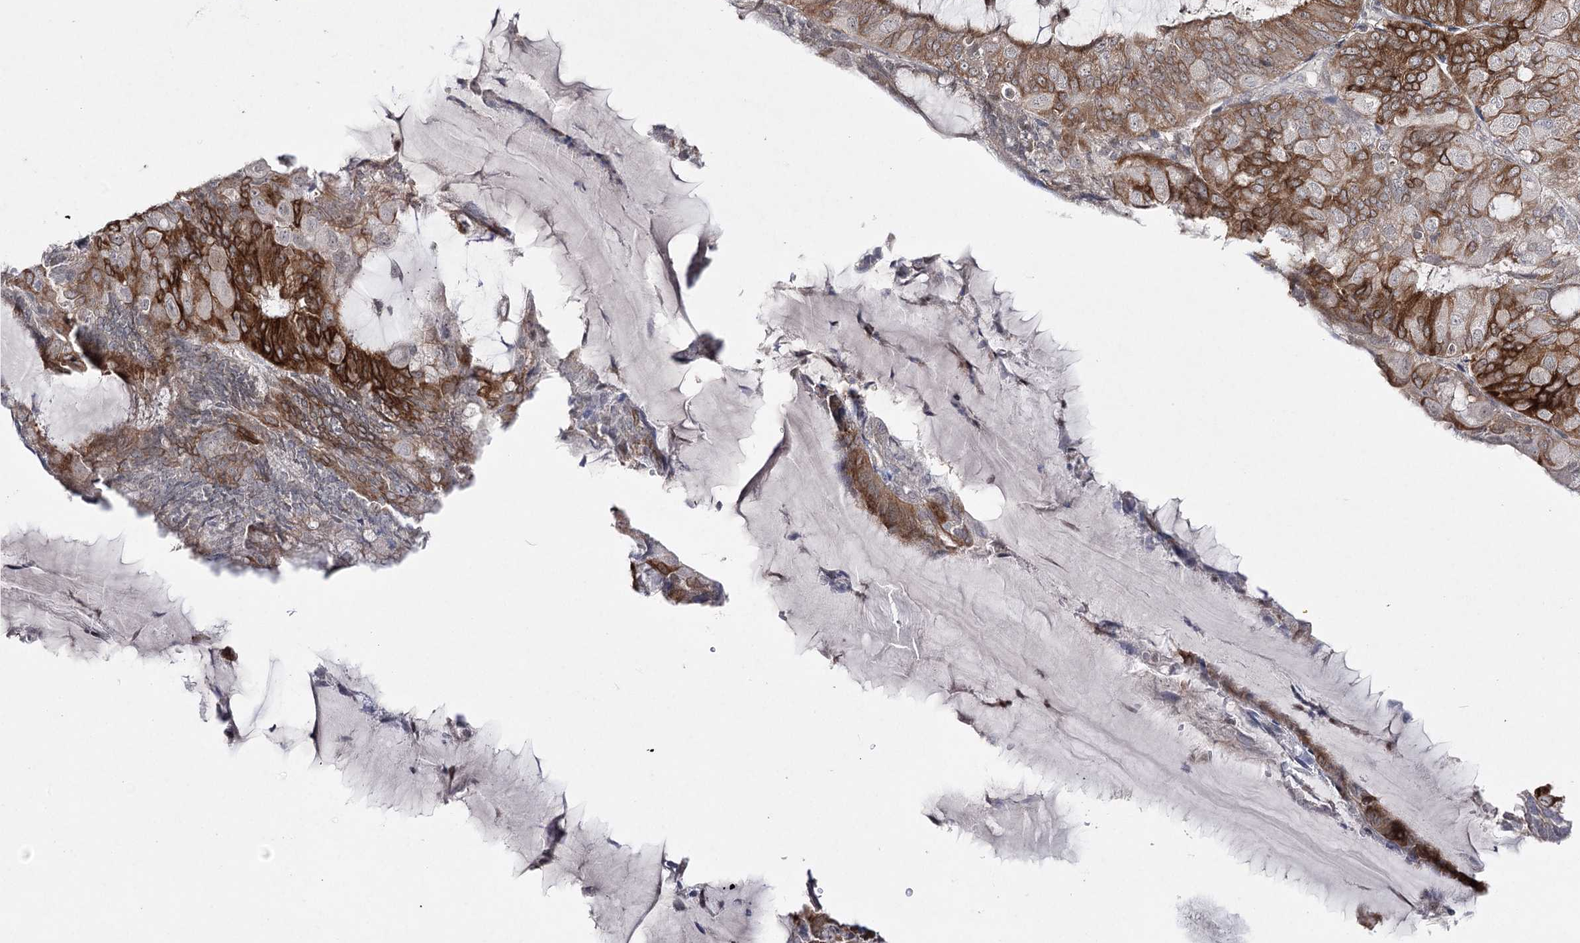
{"staining": {"intensity": "strong", "quantity": "25%-75%", "location": "cytoplasmic/membranous"}, "tissue": "endometrial cancer", "cell_type": "Tumor cells", "image_type": "cancer", "snomed": [{"axis": "morphology", "description": "Adenocarcinoma, NOS"}, {"axis": "topography", "description": "Endometrium"}], "caption": "Adenocarcinoma (endometrial) stained with immunohistochemistry (IHC) reveals strong cytoplasmic/membranous staining in approximately 25%-75% of tumor cells.", "gene": "HSD11B2", "patient": {"sex": "female", "age": 81}}